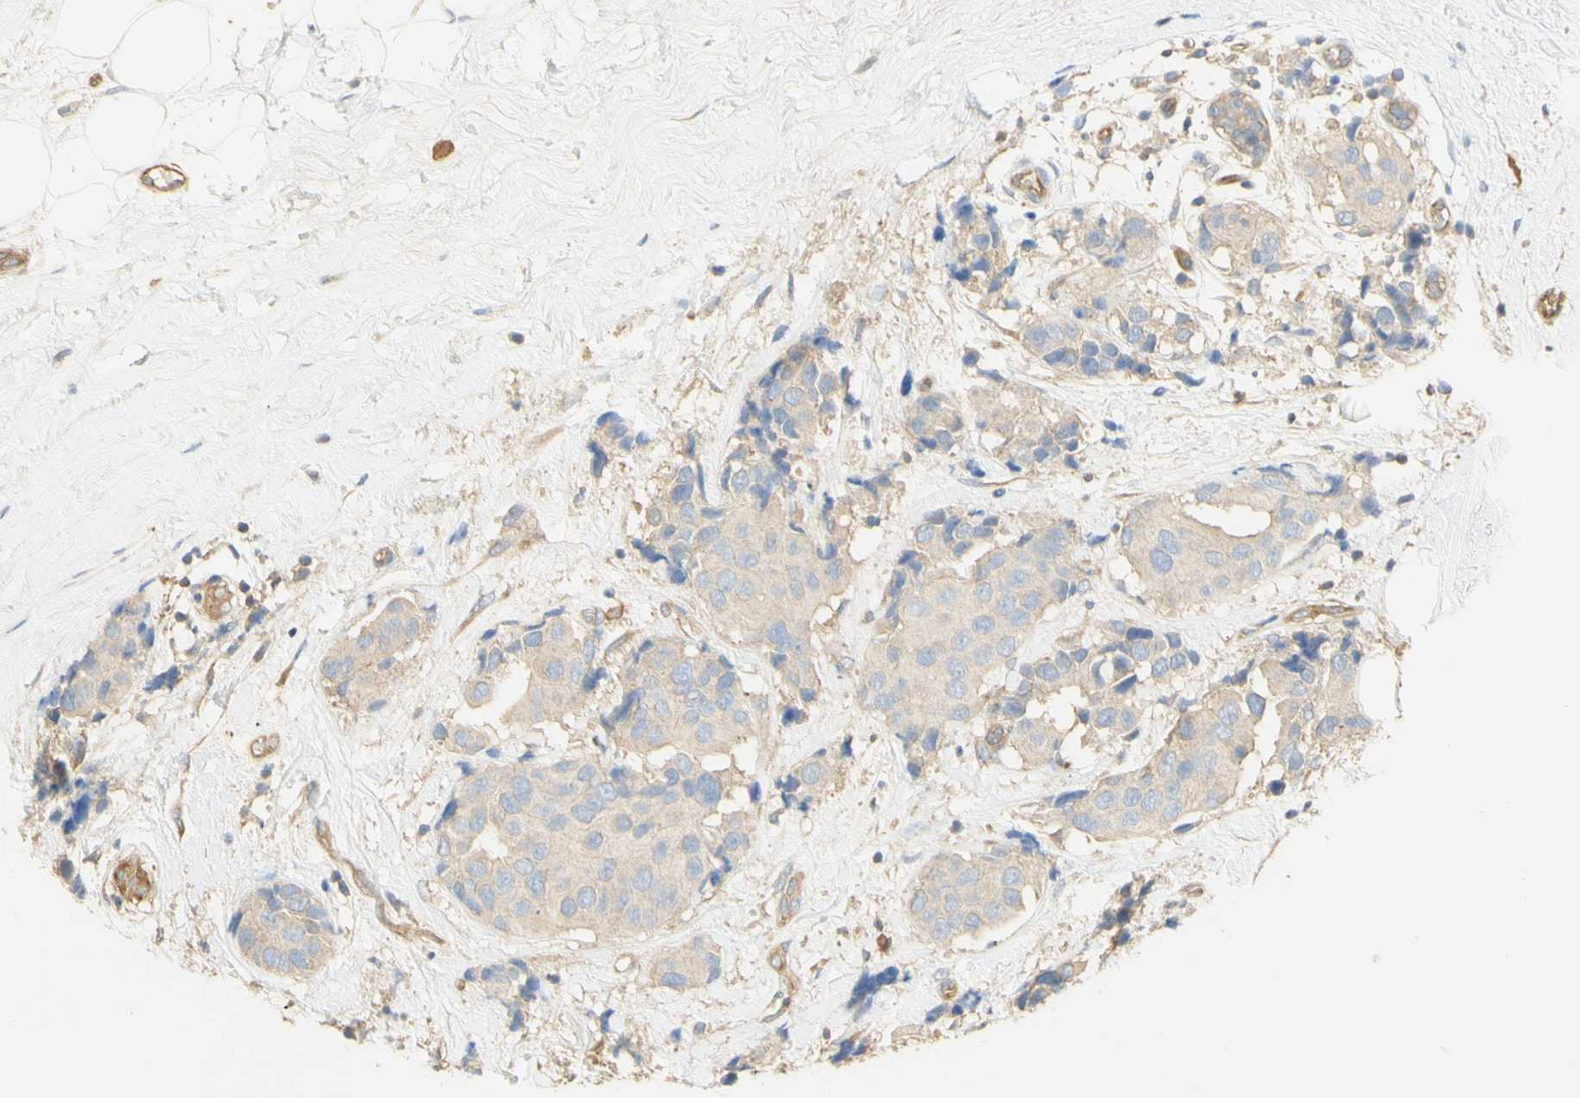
{"staining": {"intensity": "negative", "quantity": "none", "location": "none"}, "tissue": "breast cancer", "cell_type": "Tumor cells", "image_type": "cancer", "snomed": [{"axis": "morphology", "description": "Normal tissue, NOS"}, {"axis": "morphology", "description": "Duct carcinoma"}, {"axis": "topography", "description": "Breast"}], "caption": "Breast cancer stained for a protein using immunohistochemistry displays no staining tumor cells.", "gene": "KCNE4", "patient": {"sex": "female", "age": 39}}